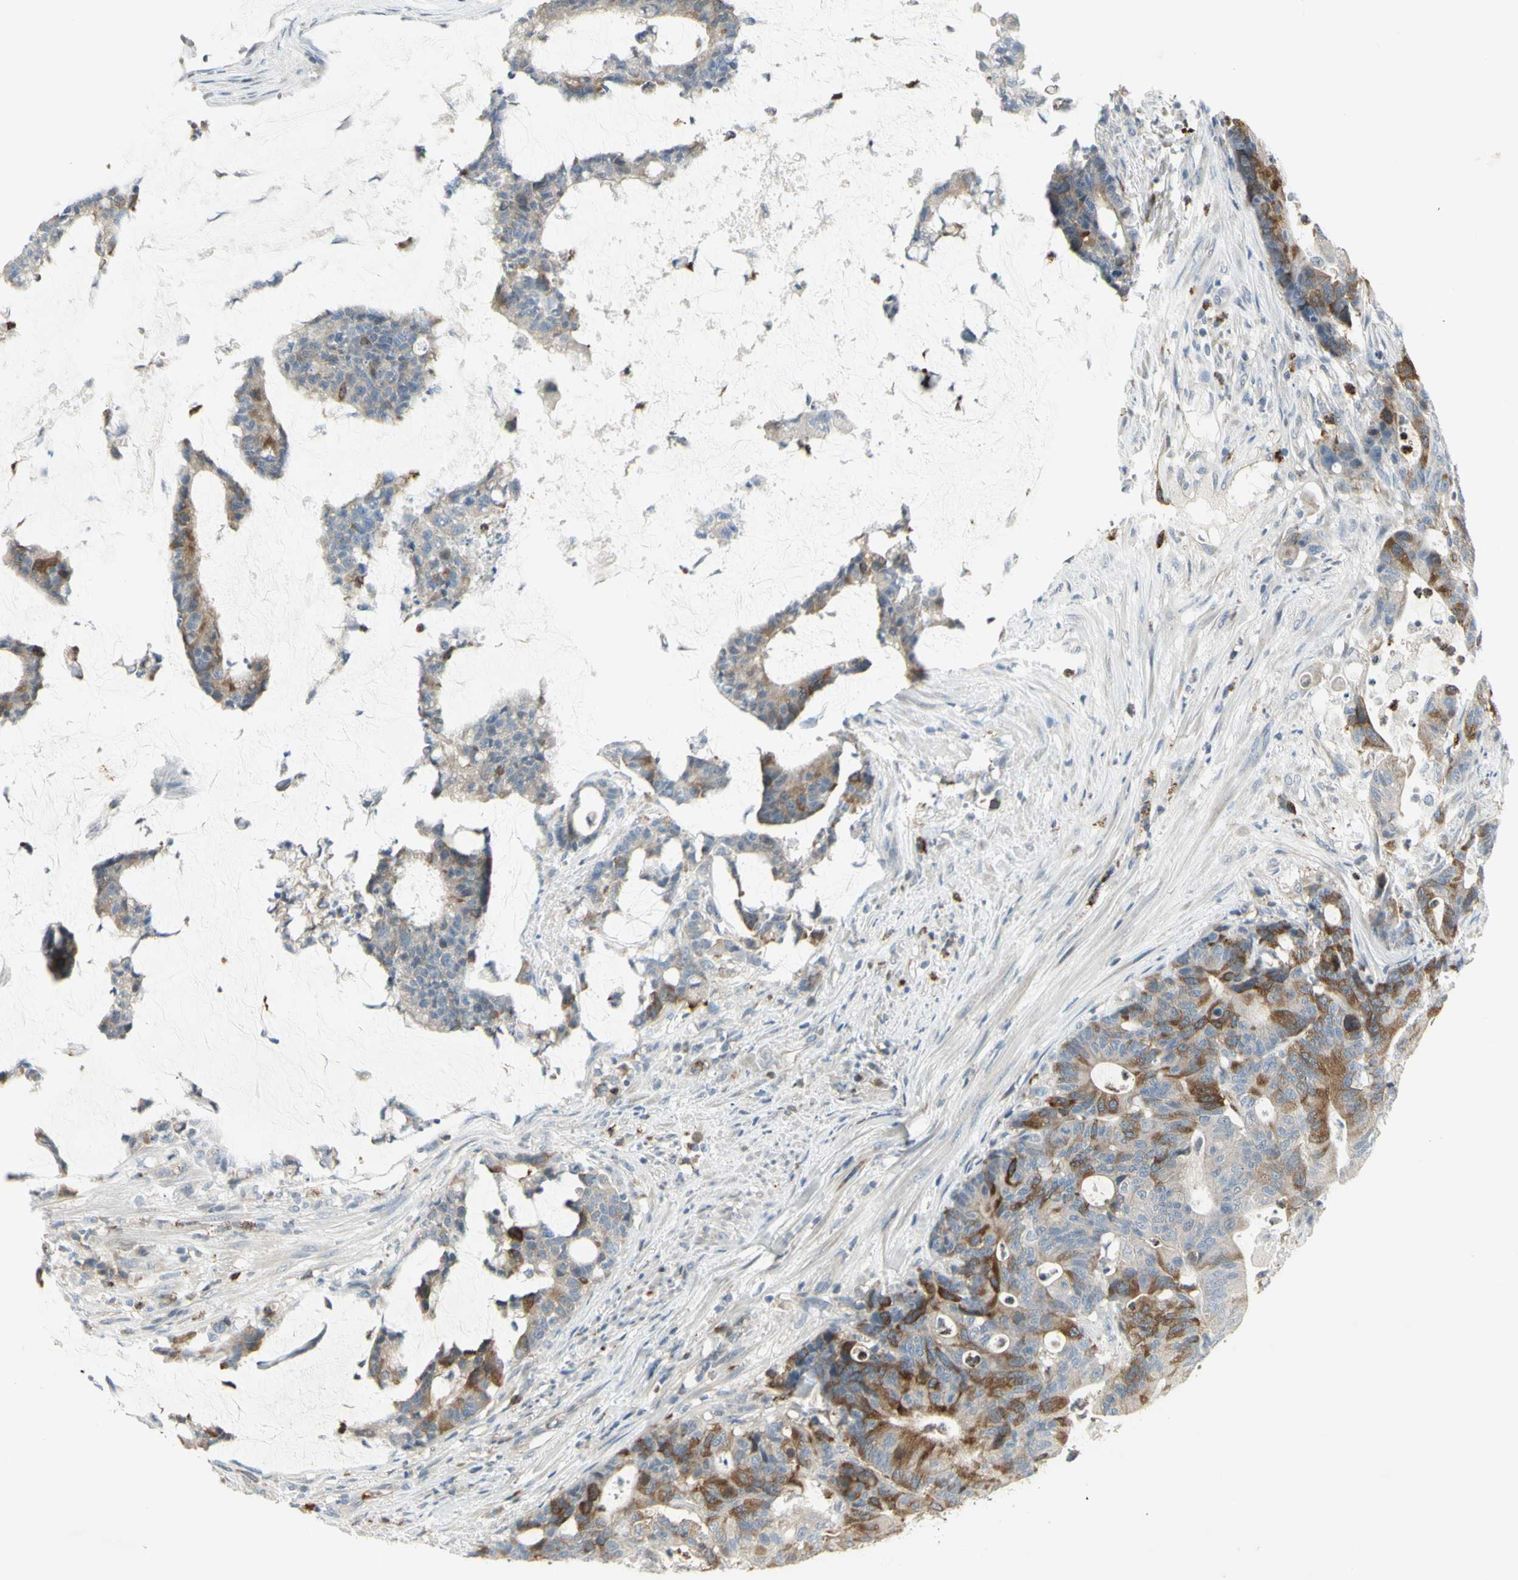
{"staining": {"intensity": "moderate", "quantity": "25%-75%", "location": "cytoplasmic/membranous"}, "tissue": "colorectal cancer", "cell_type": "Tumor cells", "image_type": "cancer", "snomed": [{"axis": "morphology", "description": "Adenocarcinoma, NOS"}, {"axis": "topography", "description": "Colon"}], "caption": "High-power microscopy captured an IHC image of adenocarcinoma (colorectal), revealing moderate cytoplasmic/membranous staining in about 25%-75% of tumor cells.", "gene": "CCNB2", "patient": {"sex": "female", "age": 84}}